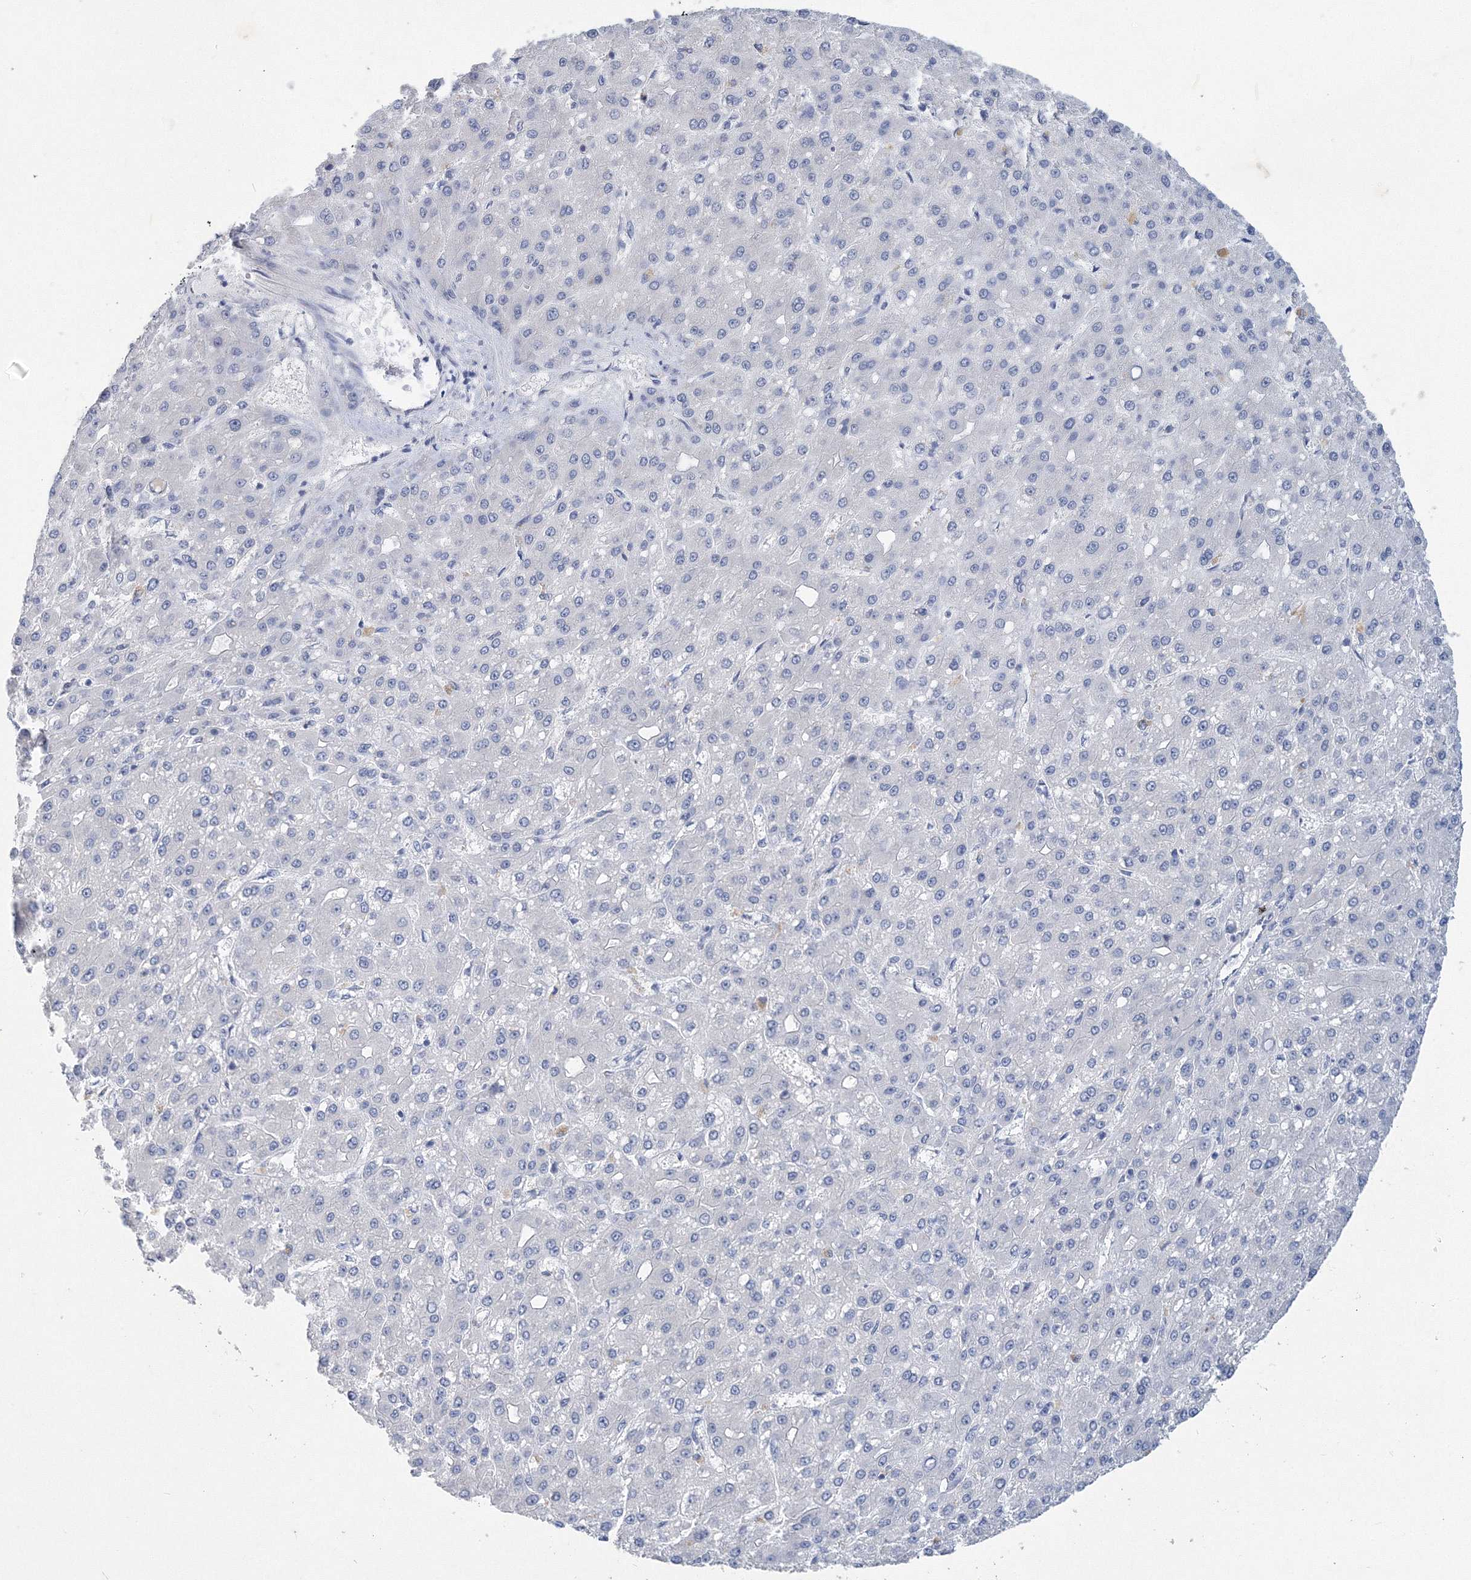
{"staining": {"intensity": "negative", "quantity": "none", "location": "none"}, "tissue": "liver cancer", "cell_type": "Tumor cells", "image_type": "cancer", "snomed": [{"axis": "morphology", "description": "Carcinoma, Hepatocellular, NOS"}, {"axis": "topography", "description": "Liver"}], "caption": "Human liver hepatocellular carcinoma stained for a protein using immunohistochemistry (IHC) reveals no positivity in tumor cells.", "gene": "OSBPL6", "patient": {"sex": "male", "age": 67}}